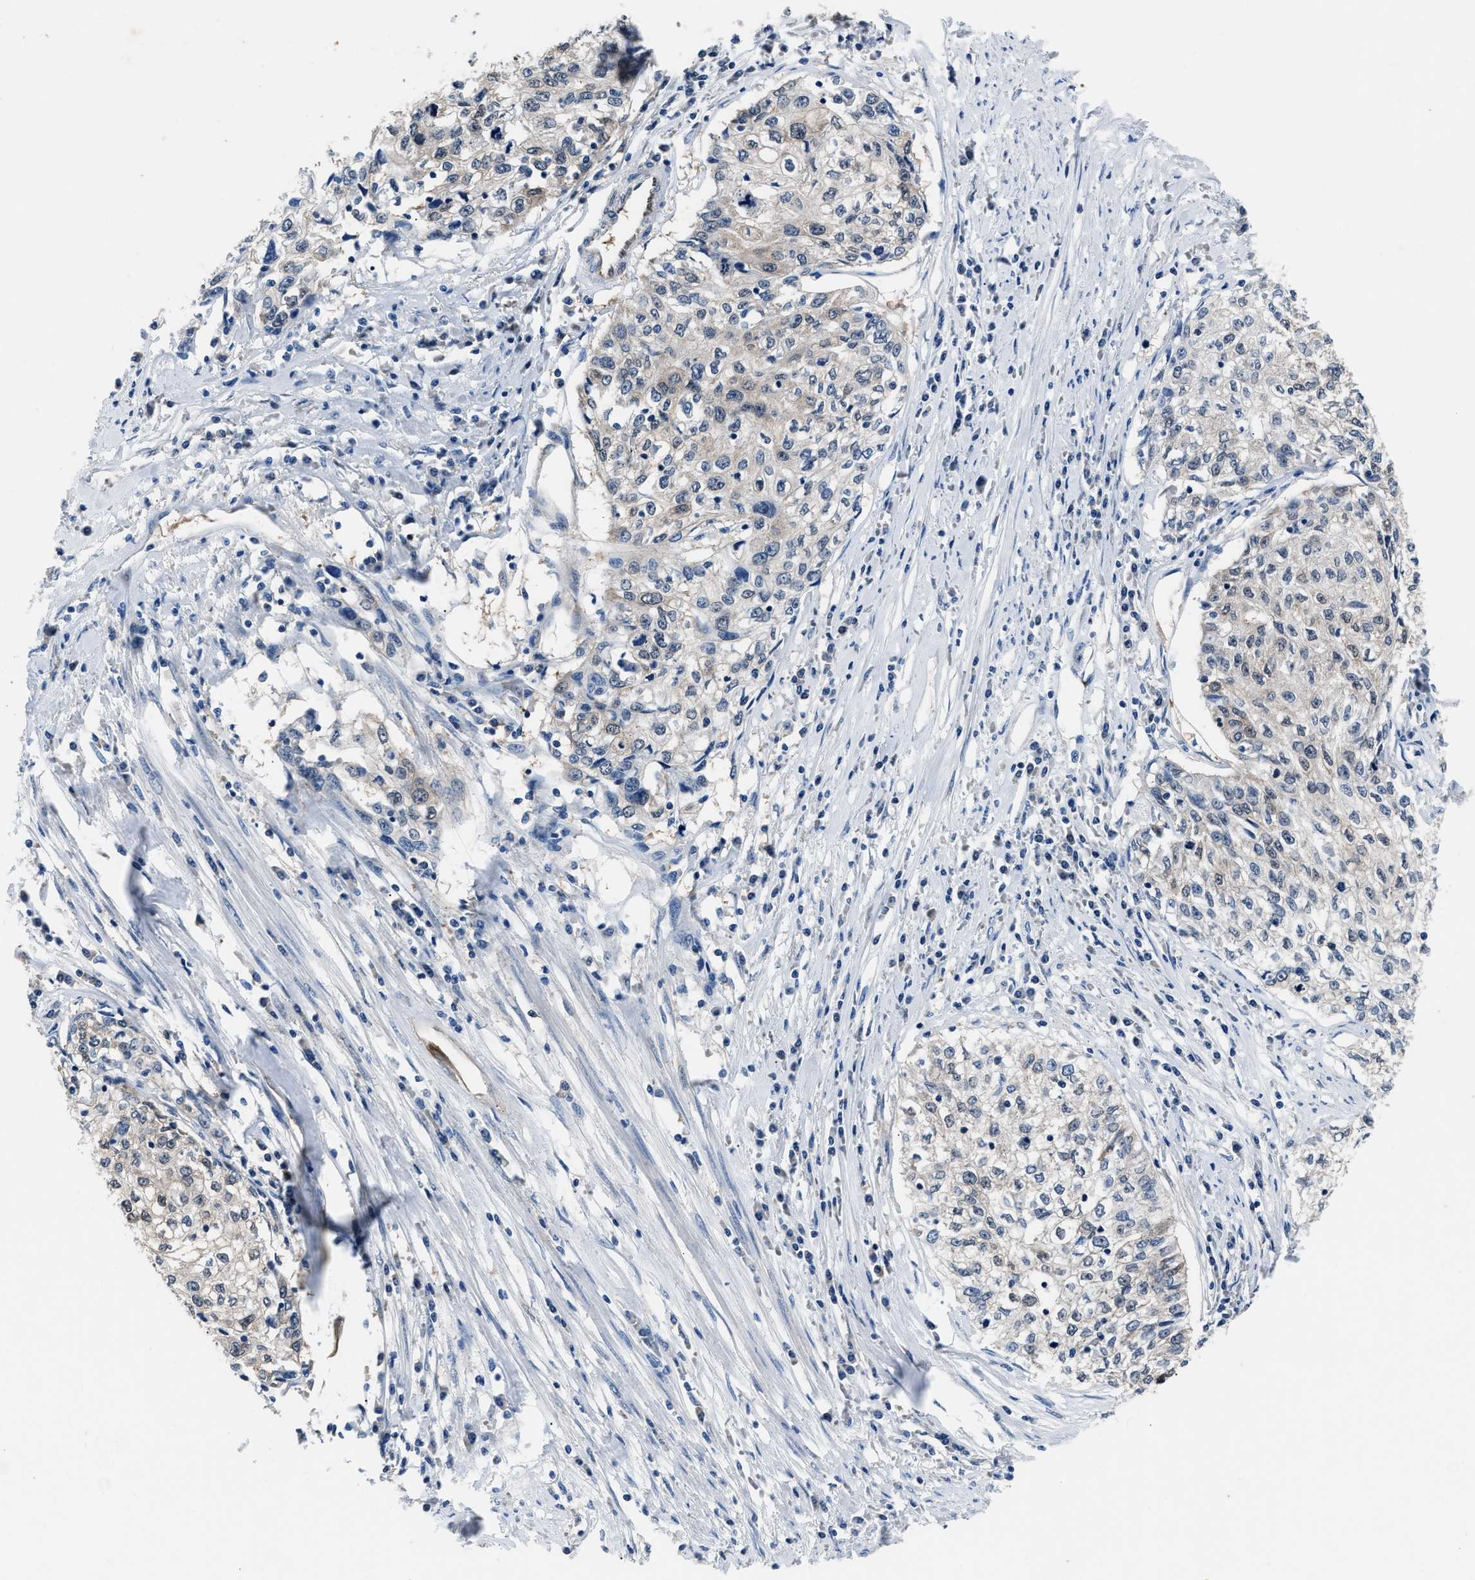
{"staining": {"intensity": "weak", "quantity": "<25%", "location": "cytoplasmic/membranous"}, "tissue": "cervical cancer", "cell_type": "Tumor cells", "image_type": "cancer", "snomed": [{"axis": "morphology", "description": "Squamous cell carcinoma, NOS"}, {"axis": "topography", "description": "Cervix"}], "caption": "Image shows no protein staining in tumor cells of squamous cell carcinoma (cervical) tissue.", "gene": "PPA1", "patient": {"sex": "female", "age": 57}}